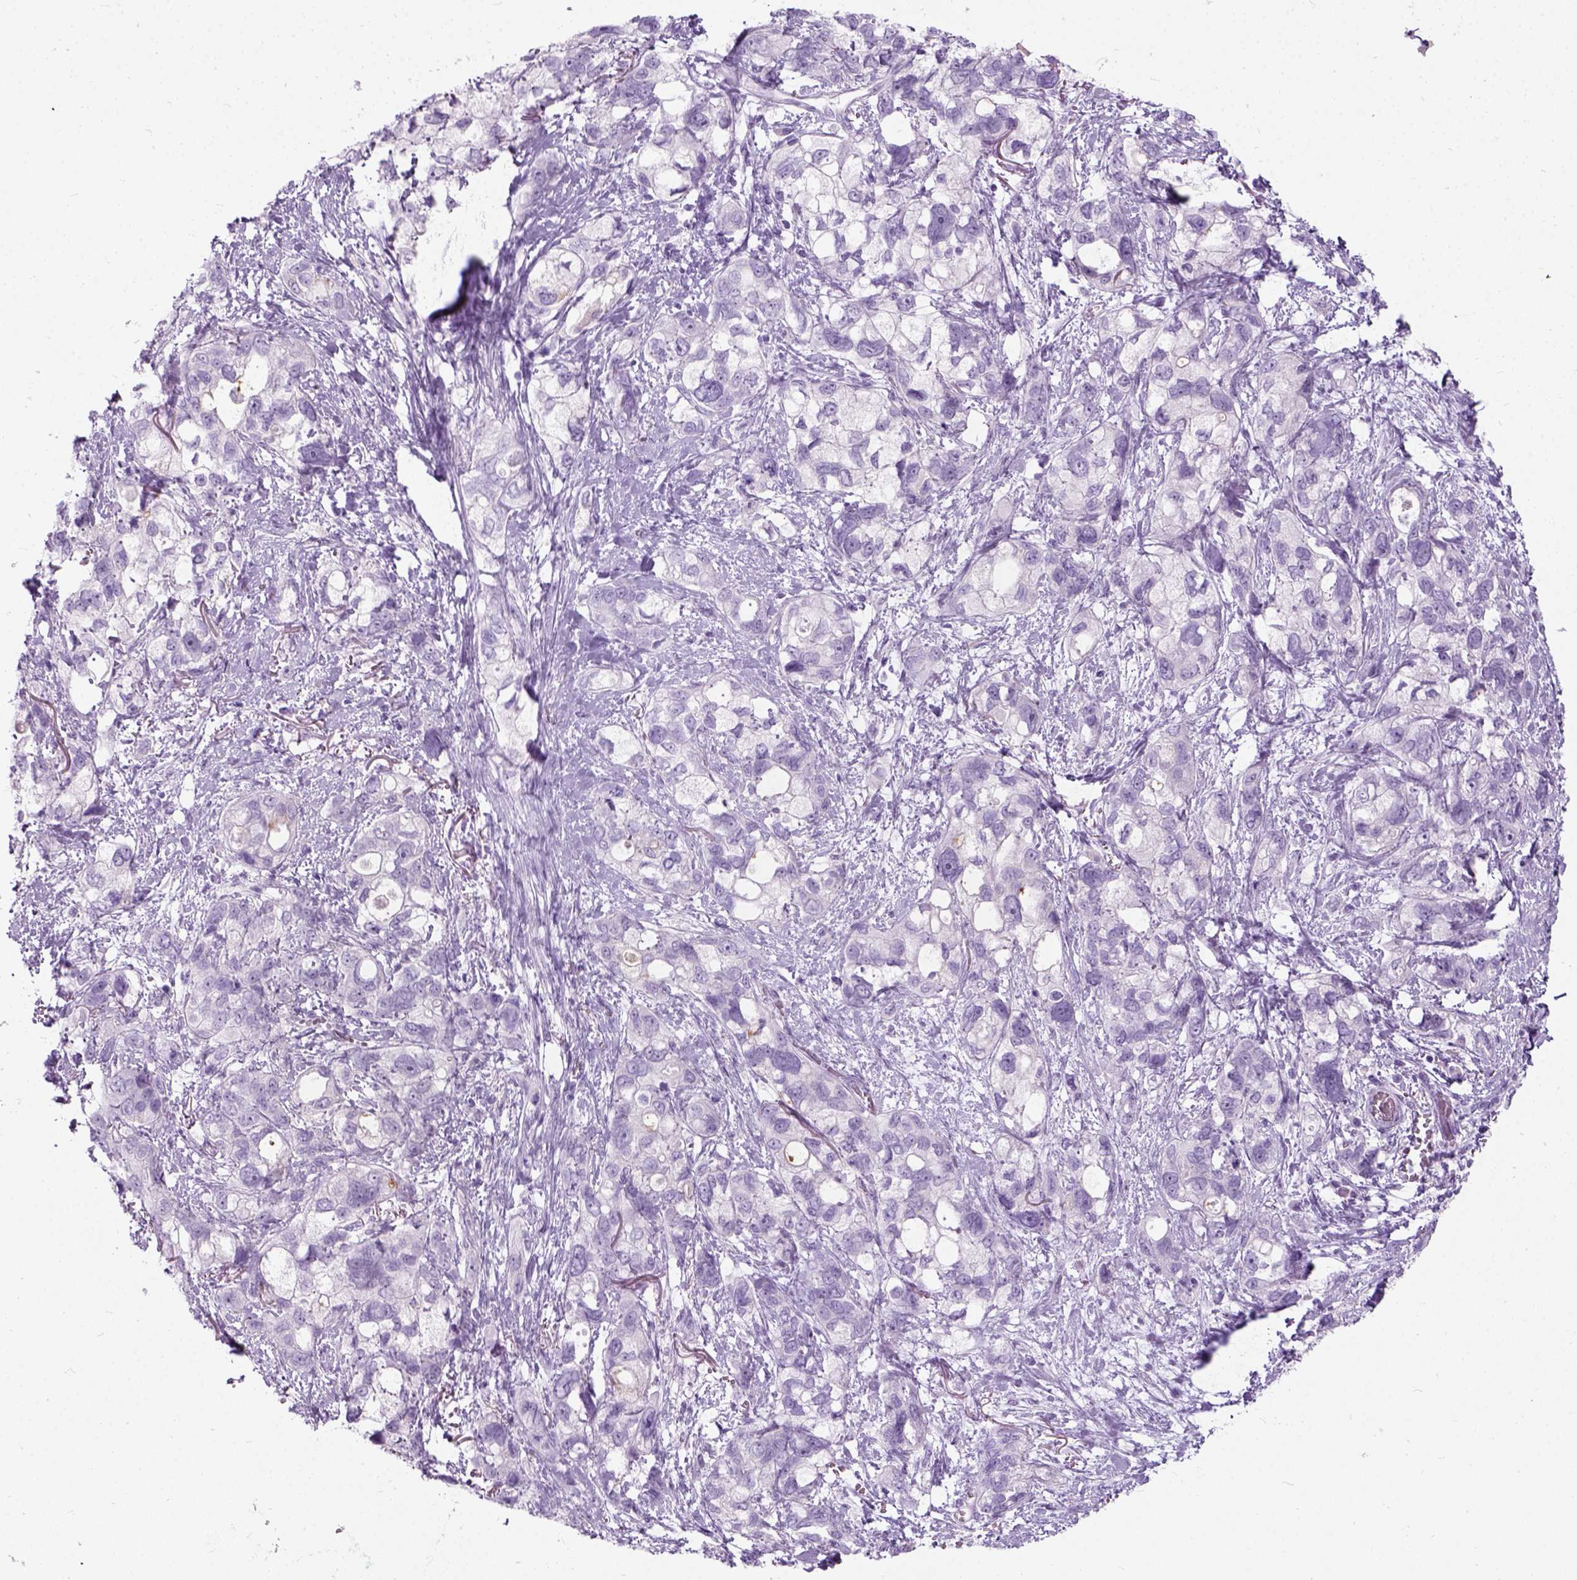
{"staining": {"intensity": "negative", "quantity": "none", "location": "none"}, "tissue": "stomach cancer", "cell_type": "Tumor cells", "image_type": "cancer", "snomed": [{"axis": "morphology", "description": "Adenocarcinoma, NOS"}, {"axis": "topography", "description": "Stomach, upper"}], "caption": "There is no significant staining in tumor cells of stomach adenocarcinoma.", "gene": "AXDND1", "patient": {"sex": "female", "age": 81}}